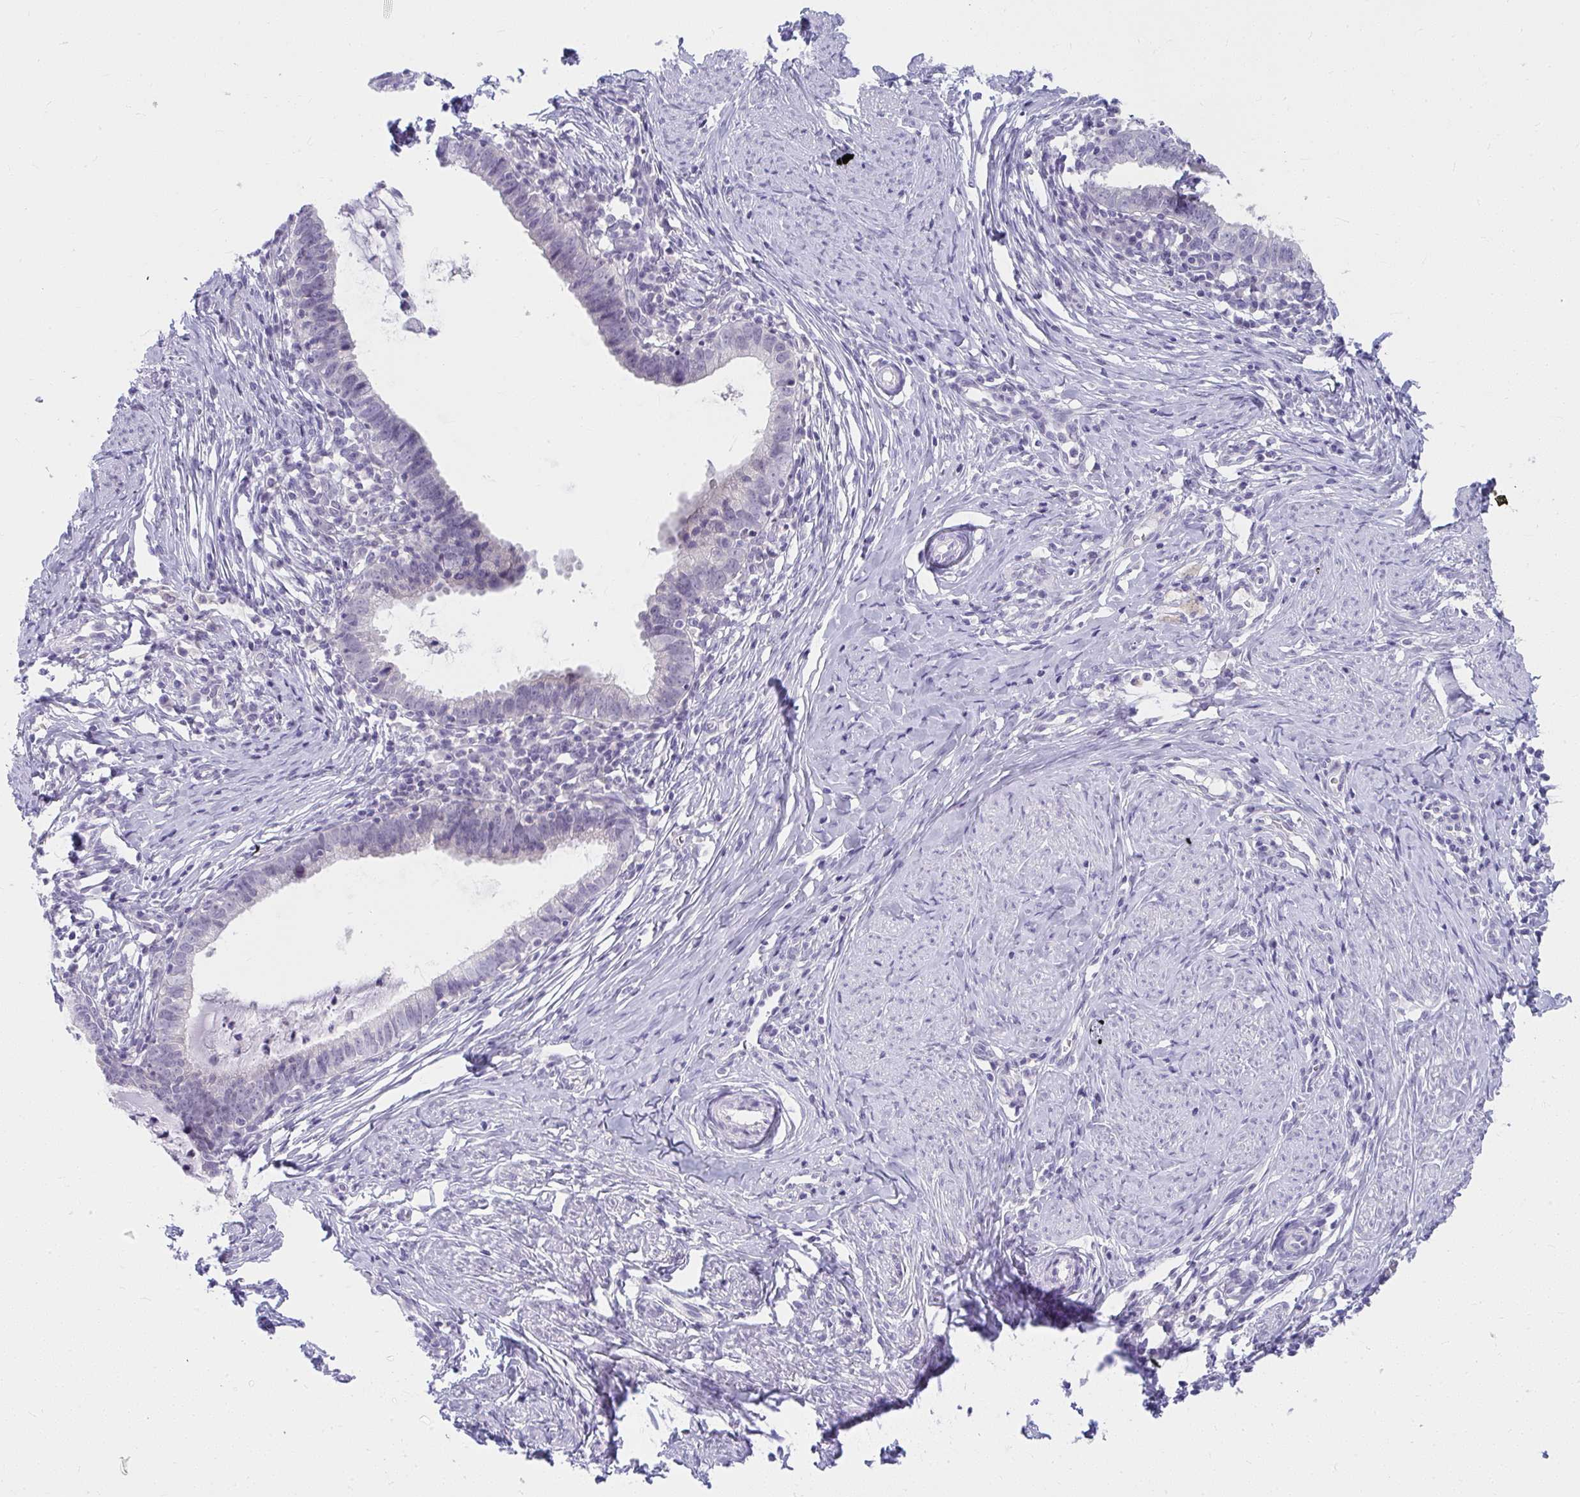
{"staining": {"intensity": "negative", "quantity": "none", "location": "none"}, "tissue": "cervical cancer", "cell_type": "Tumor cells", "image_type": "cancer", "snomed": [{"axis": "morphology", "description": "Adenocarcinoma, NOS"}, {"axis": "topography", "description": "Cervix"}], "caption": "Immunohistochemistry (IHC) micrograph of neoplastic tissue: human cervical cancer stained with DAB (3,3'-diaminobenzidine) demonstrates no significant protein expression in tumor cells. (DAB immunohistochemistry (IHC) visualized using brightfield microscopy, high magnification).", "gene": "UGT3A2", "patient": {"sex": "female", "age": 36}}